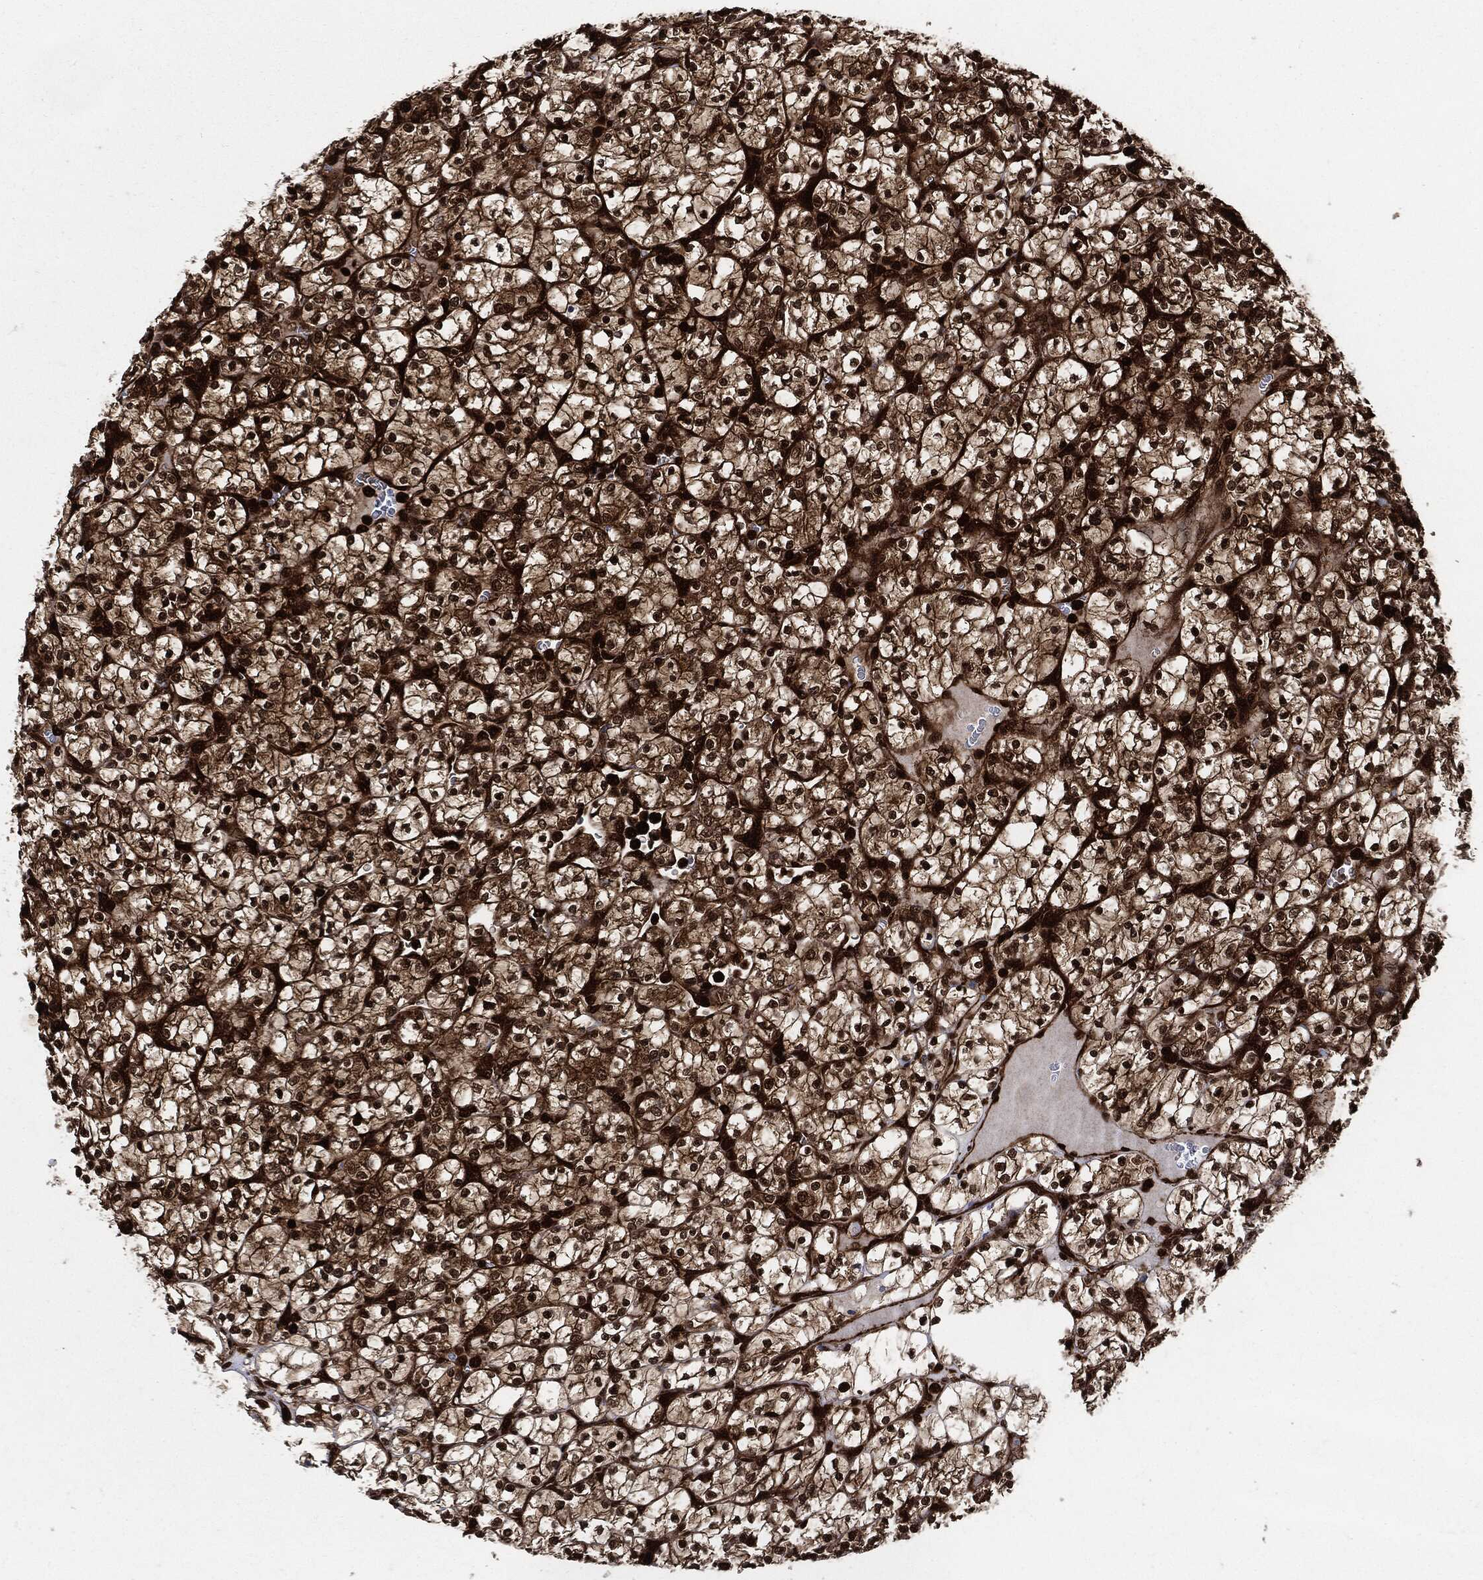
{"staining": {"intensity": "strong", "quantity": ">75%", "location": "cytoplasmic/membranous"}, "tissue": "renal cancer", "cell_type": "Tumor cells", "image_type": "cancer", "snomed": [{"axis": "morphology", "description": "Adenocarcinoma, NOS"}, {"axis": "topography", "description": "Kidney"}], "caption": "The photomicrograph demonstrates staining of renal adenocarcinoma, revealing strong cytoplasmic/membranous protein positivity (brown color) within tumor cells. (Brightfield microscopy of DAB IHC at high magnification).", "gene": "YWHAB", "patient": {"sex": "female", "age": 89}}